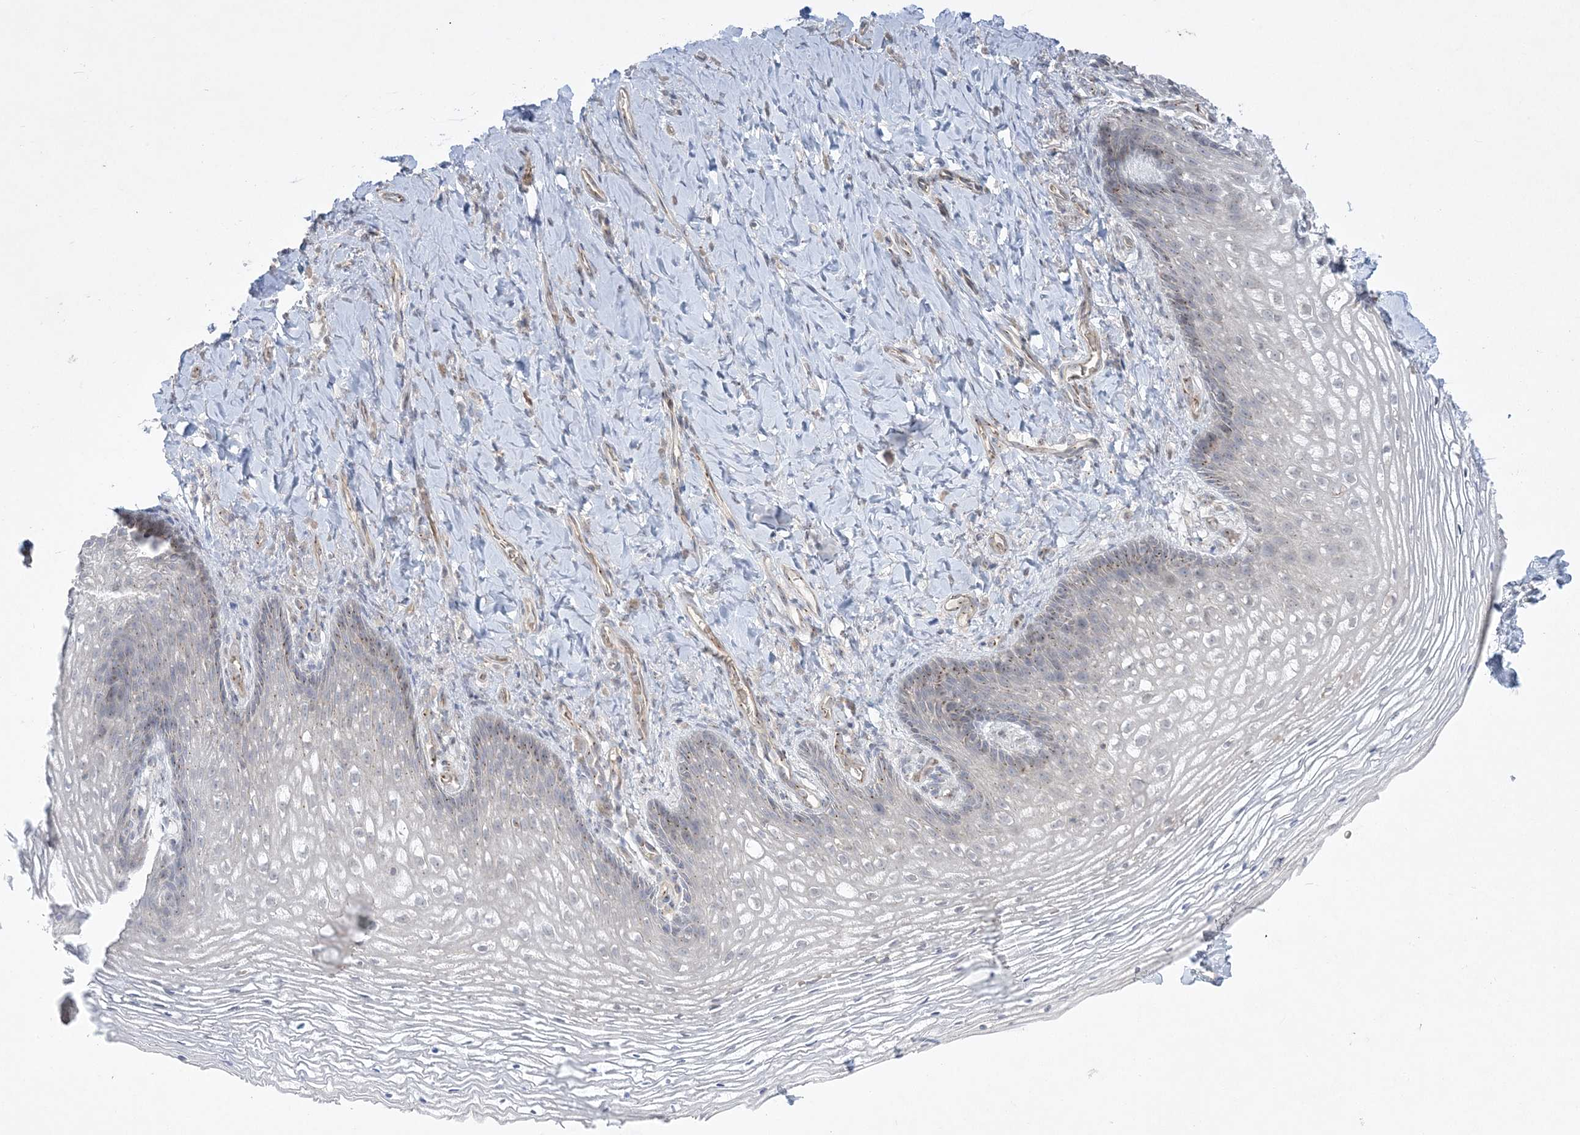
{"staining": {"intensity": "weak", "quantity": "<25%", "location": "cytoplasmic/membranous"}, "tissue": "vagina", "cell_type": "Squamous epithelial cells", "image_type": "normal", "snomed": [{"axis": "morphology", "description": "Normal tissue, NOS"}, {"axis": "topography", "description": "Vagina"}], "caption": "DAB immunohistochemical staining of benign vagina reveals no significant positivity in squamous epithelial cells.", "gene": "ADAMTS12", "patient": {"sex": "female", "age": 60}}